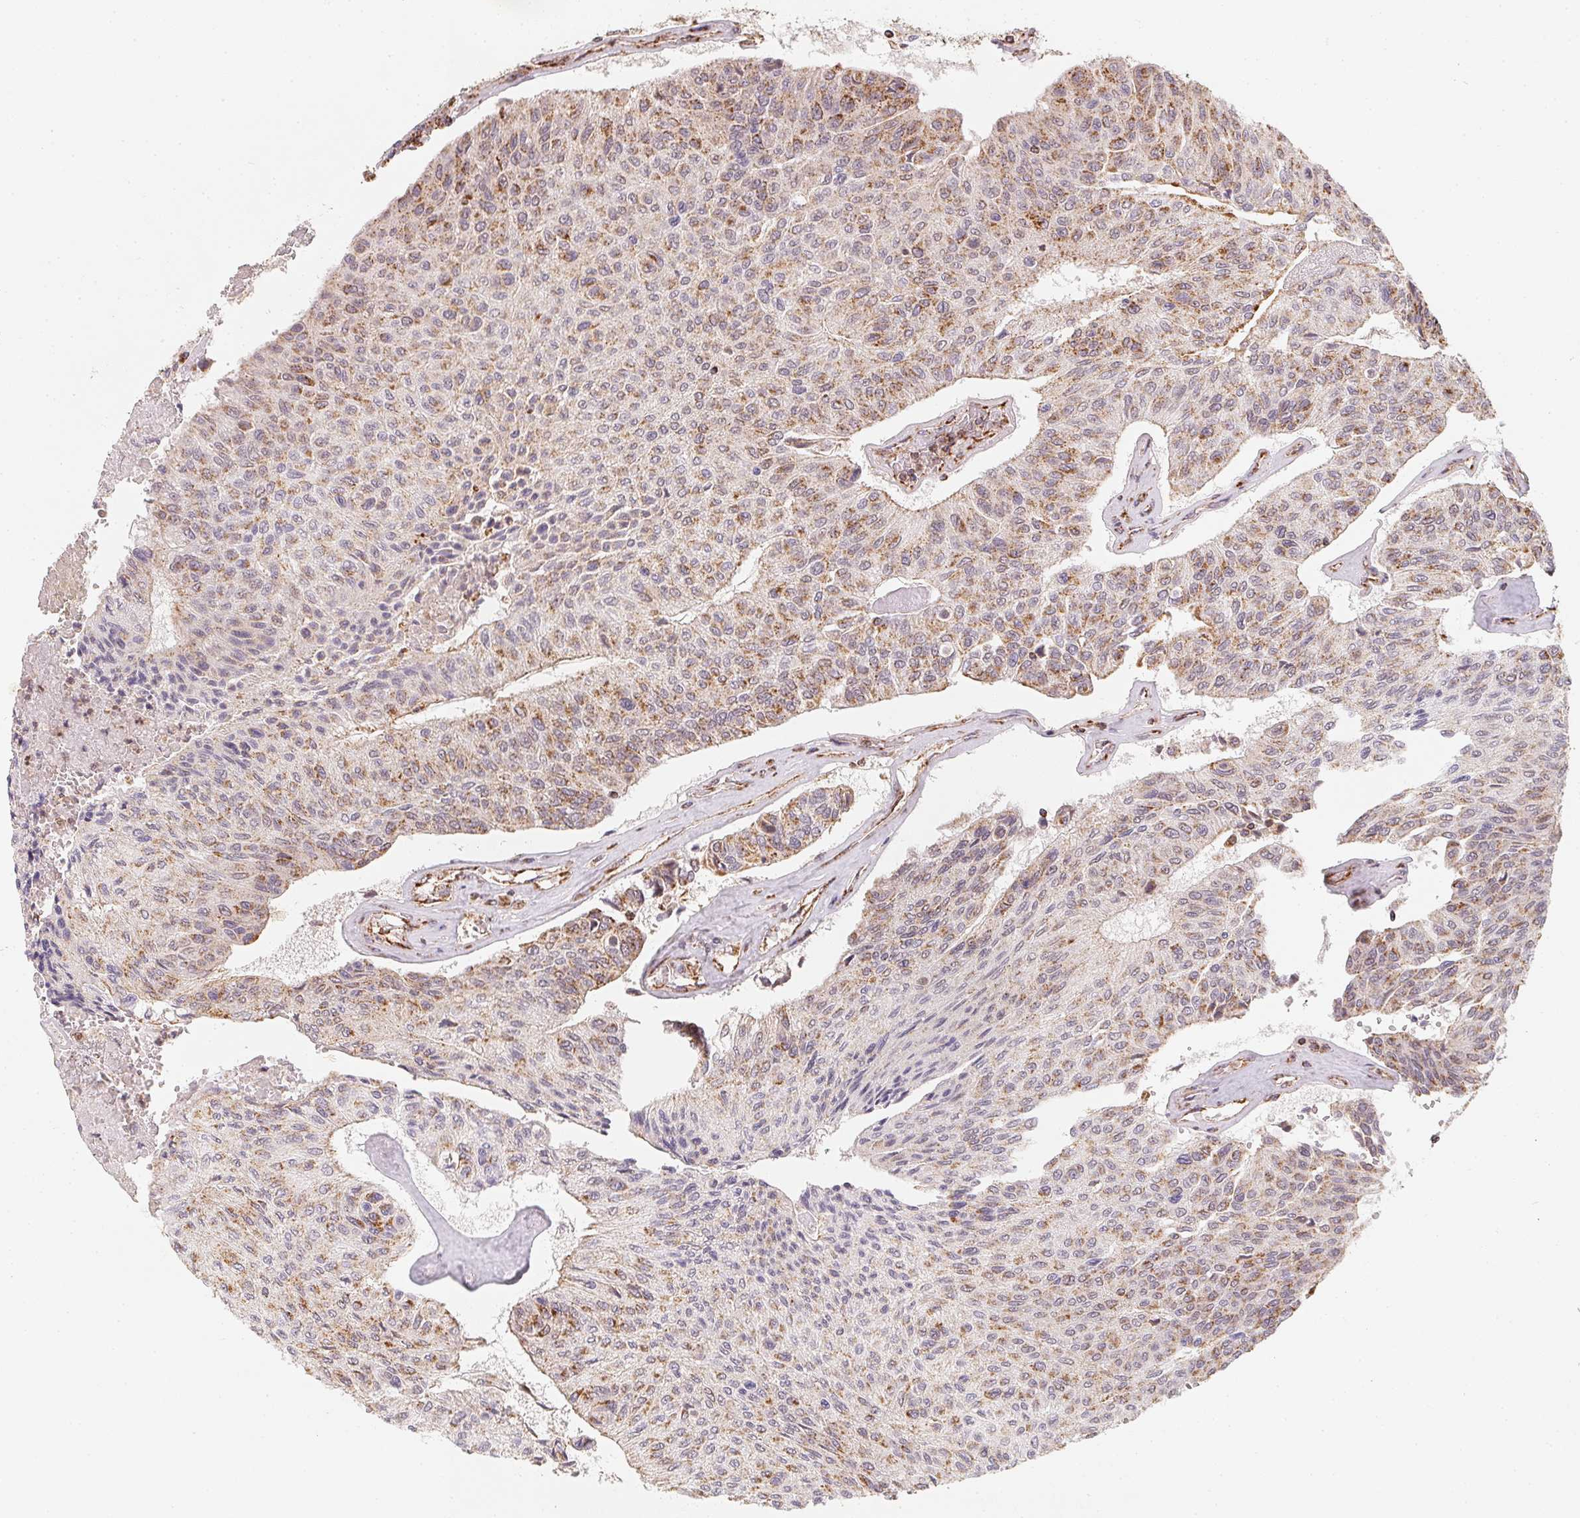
{"staining": {"intensity": "moderate", "quantity": "25%-75%", "location": "cytoplasmic/membranous"}, "tissue": "urothelial cancer", "cell_type": "Tumor cells", "image_type": "cancer", "snomed": [{"axis": "morphology", "description": "Urothelial carcinoma, High grade"}, {"axis": "topography", "description": "Urinary bladder"}], "caption": "Human urothelial cancer stained for a protein (brown) reveals moderate cytoplasmic/membranous positive expression in approximately 25%-75% of tumor cells.", "gene": "NDUFS6", "patient": {"sex": "male", "age": 66}}